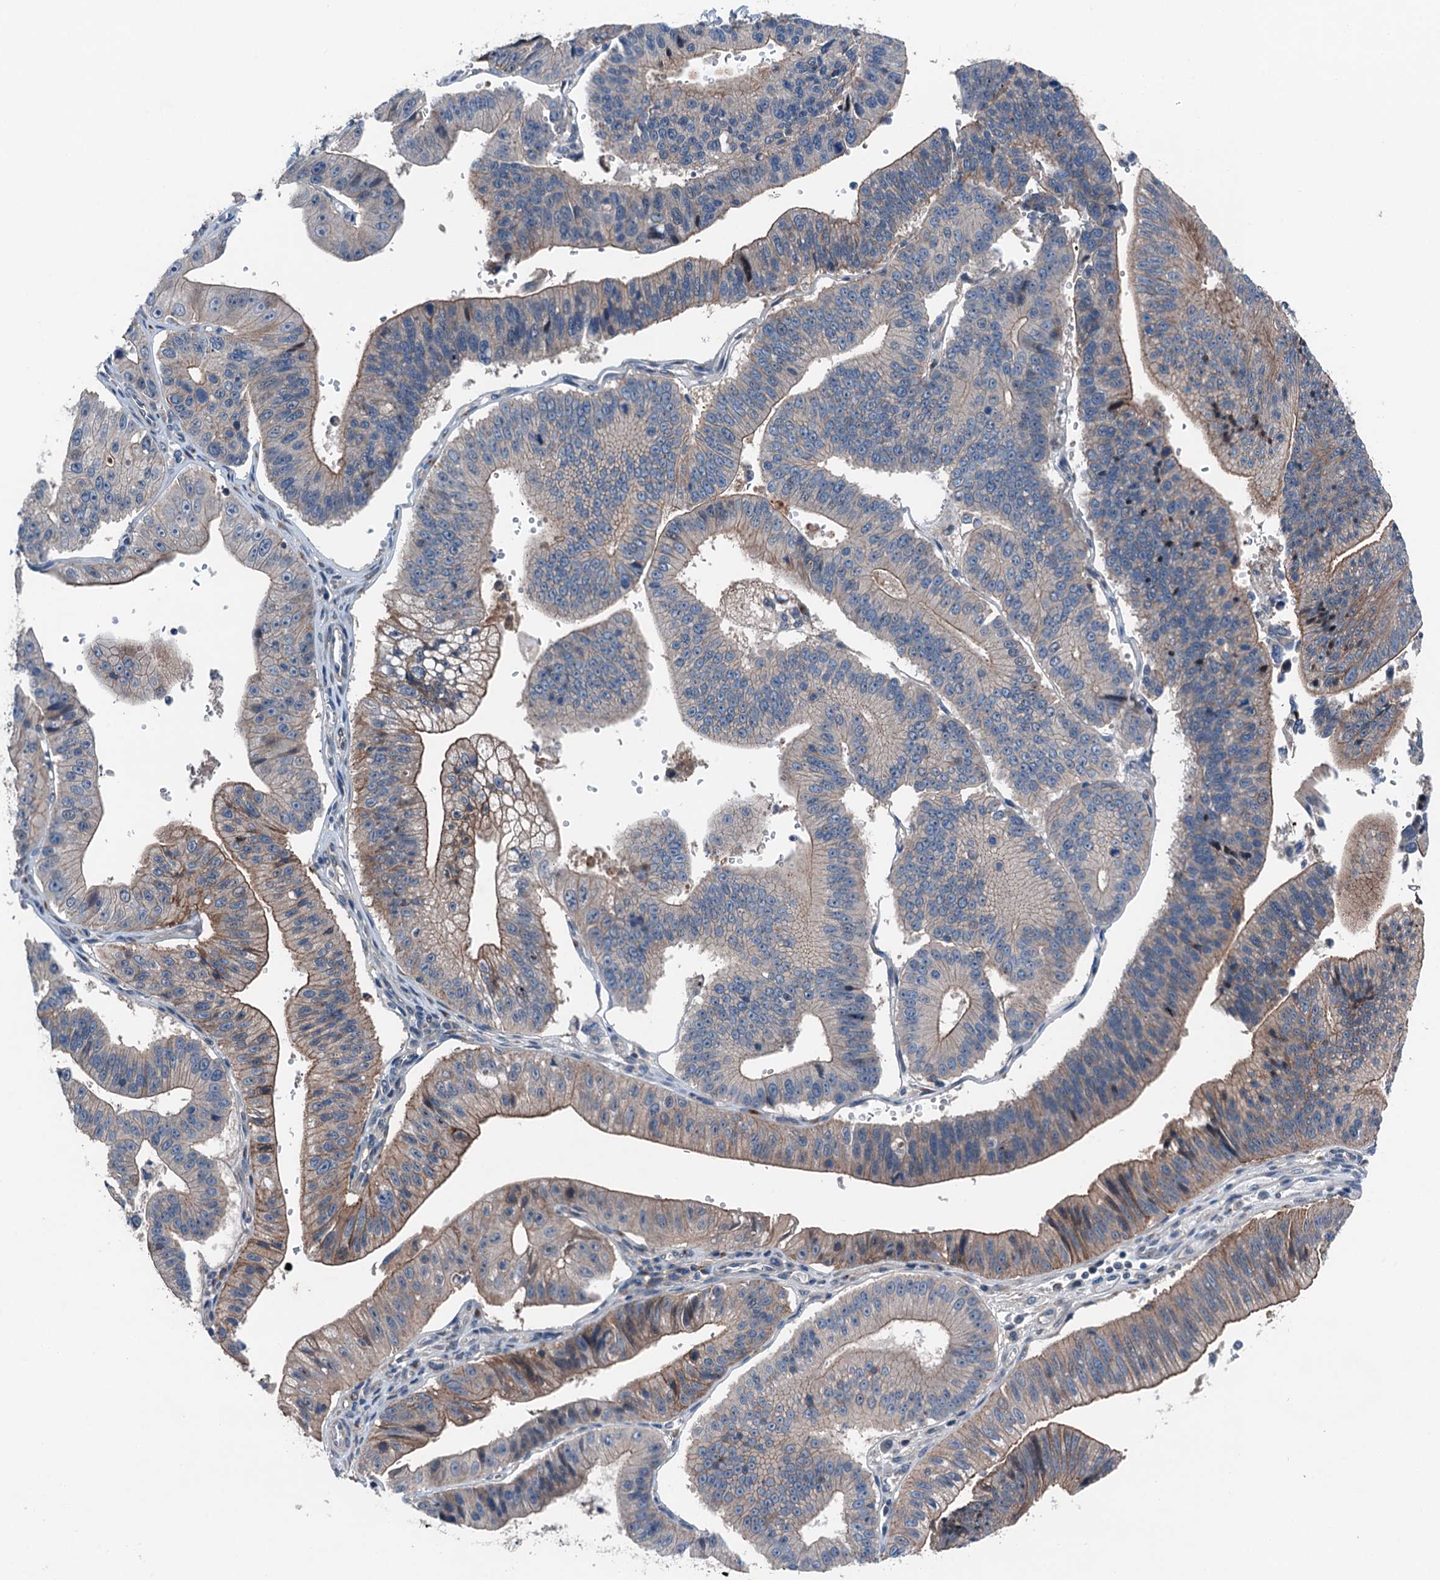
{"staining": {"intensity": "moderate", "quantity": "<25%", "location": "cytoplasmic/membranous"}, "tissue": "stomach cancer", "cell_type": "Tumor cells", "image_type": "cancer", "snomed": [{"axis": "morphology", "description": "Adenocarcinoma, NOS"}, {"axis": "topography", "description": "Stomach"}], "caption": "Immunohistochemical staining of stomach adenocarcinoma reveals moderate cytoplasmic/membranous protein staining in approximately <25% of tumor cells.", "gene": "SLC2A10", "patient": {"sex": "male", "age": 59}}